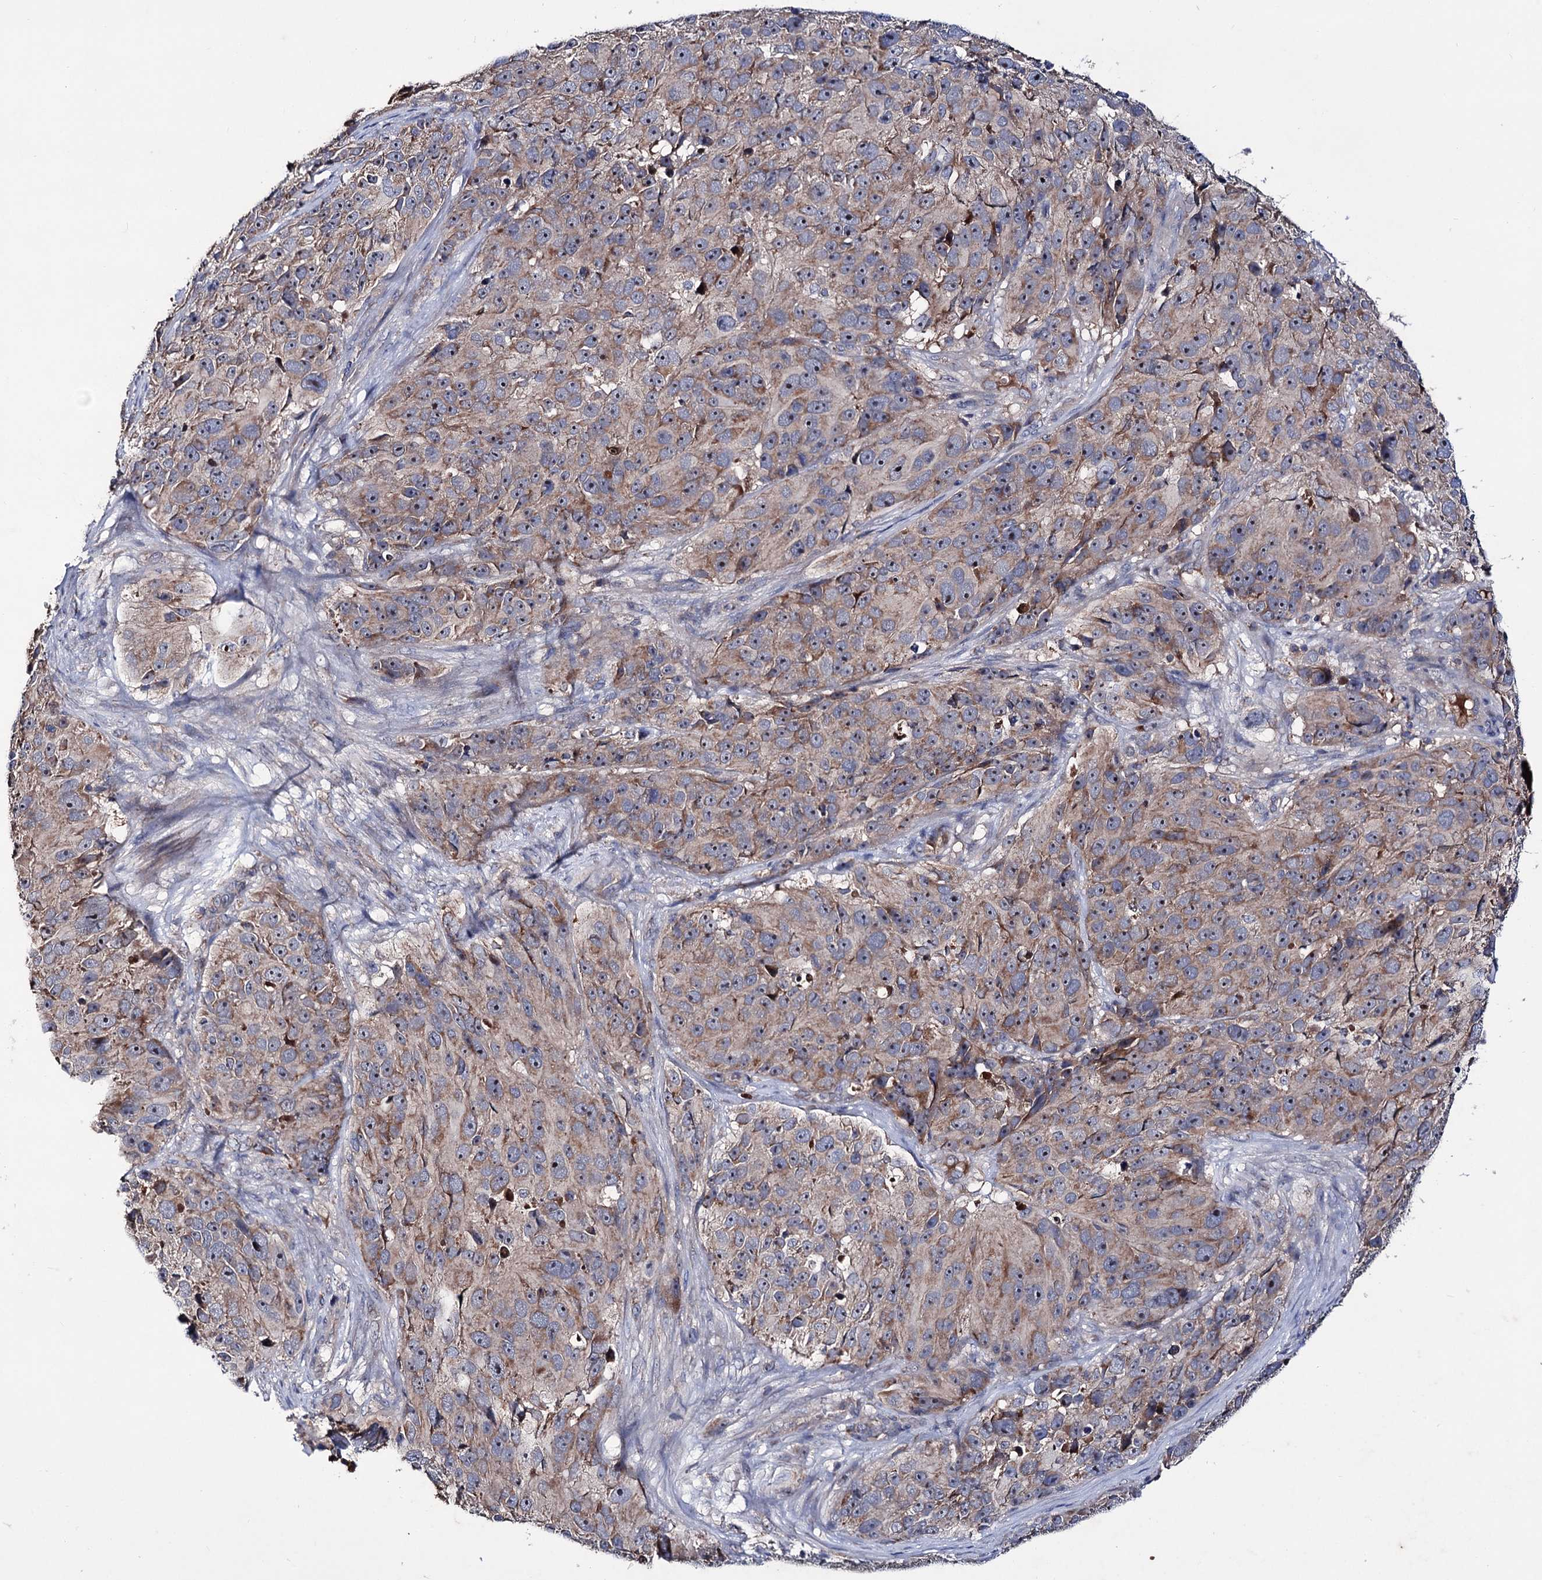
{"staining": {"intensity": "moderate", "quantity": "25%-75%", "location": "cytoplasmic/membranous,nuclear"}, "tissue": "melanoma", "cell_type": "Tumor cells", "image_type": "cancer", "snomed": [{"axis": "morphology", "description": "Malignant melanoma, NOS"}, {"axis": "topography", "description": "Skin"}], "caption": "Protein expression by IHC shows moderate cytoplasmic/membranous and nuclear staining in about 25%-75% of tumor cells in malignant melanoma.", "gene": "CLPB", "patient": {"sex": "male", "age": 84}}